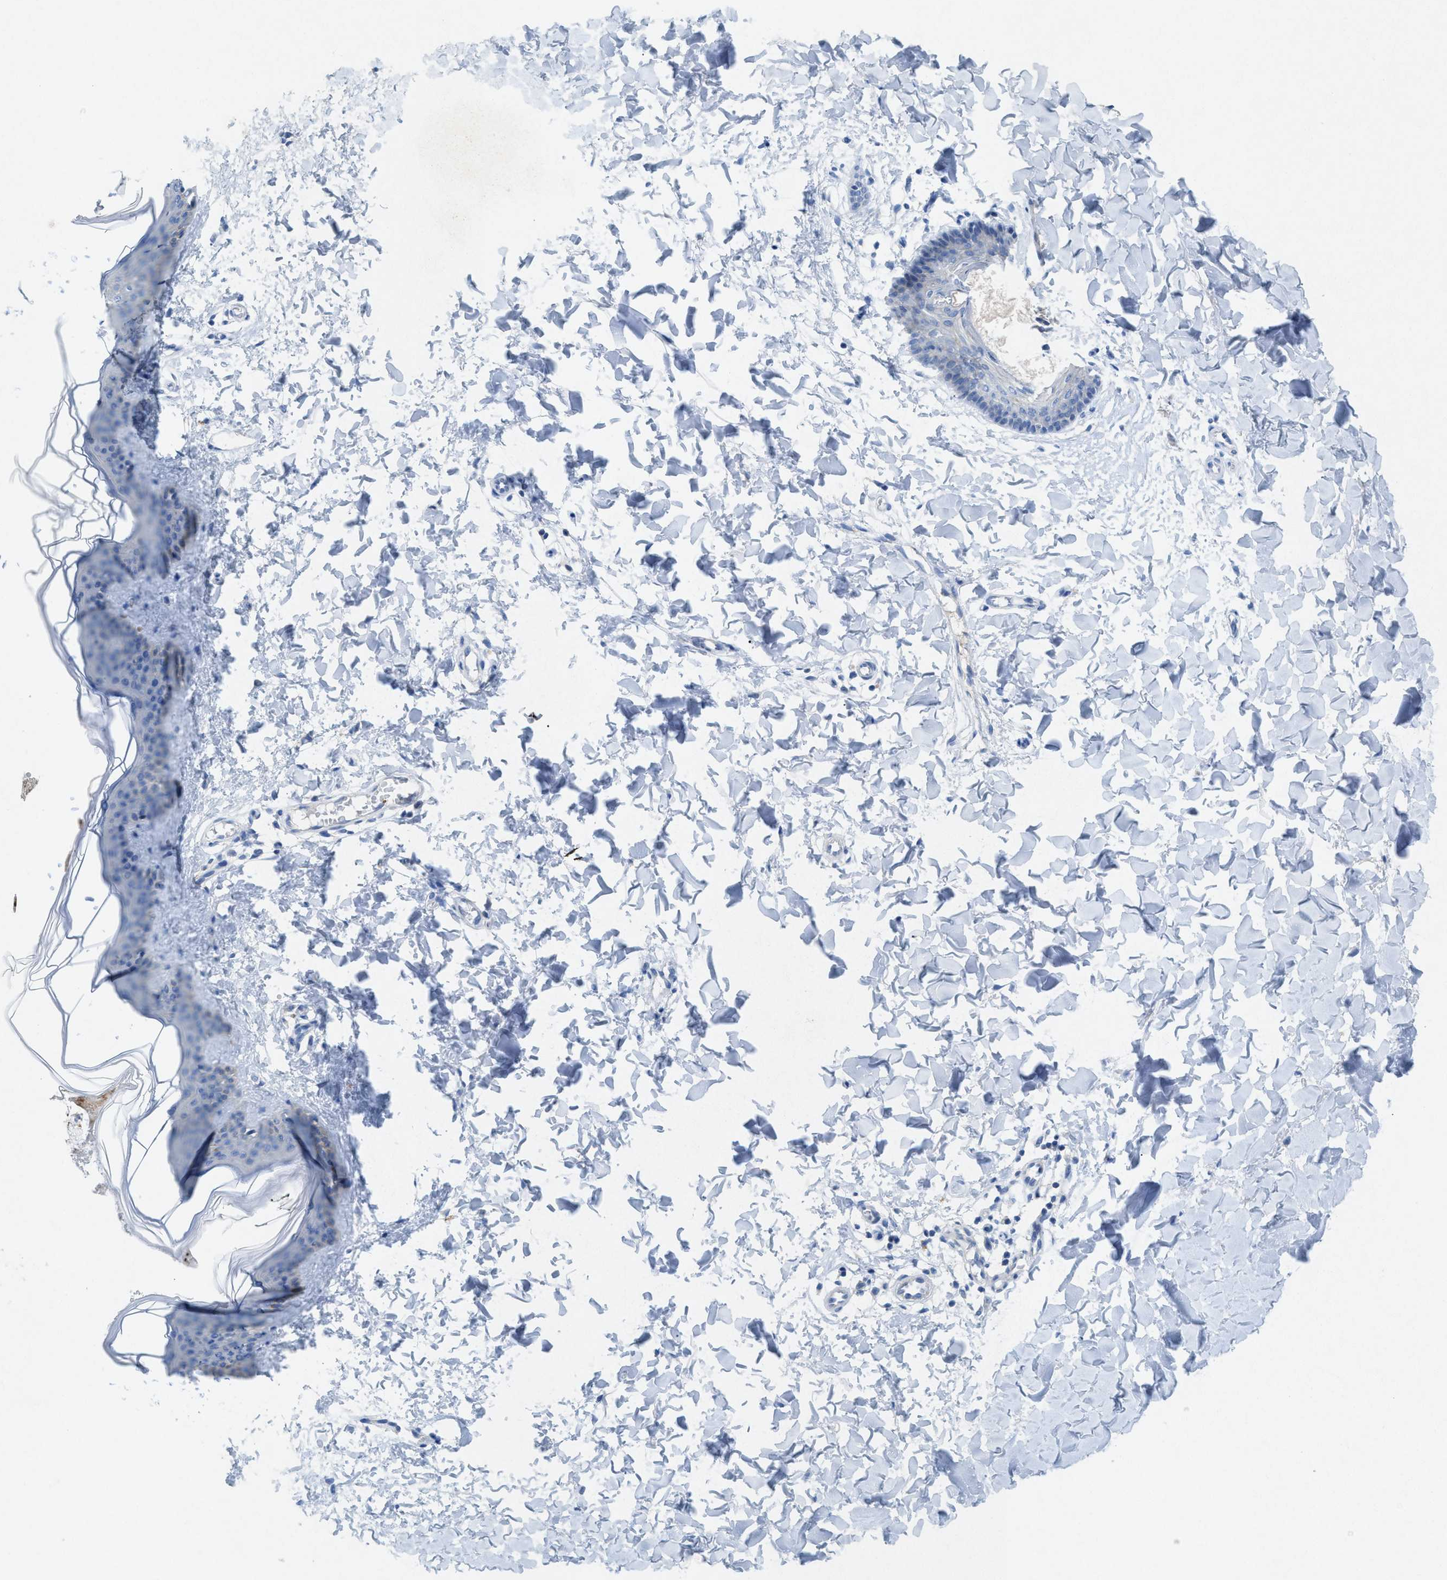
{"staining": {"intensity": "negative", "quantity": "none", "location": "none"}, "tissue": "skin", "cell_type": "Fibroblasts", "image_type": "normal", "snomed": [{"axis": "morphology", "description": "Normal tissue, NOS"}, {"axis": "topography", "description": "Skin"}], "caption": "The photomicrograph exhibits no significant staining in fibroblasts of skin. (DAB (3,3'-diaminobenzidine) immunohistochemistry (IHC), high magnification).", "gene": "CKLF", "patient": {"sex": "female", "age": 17}}